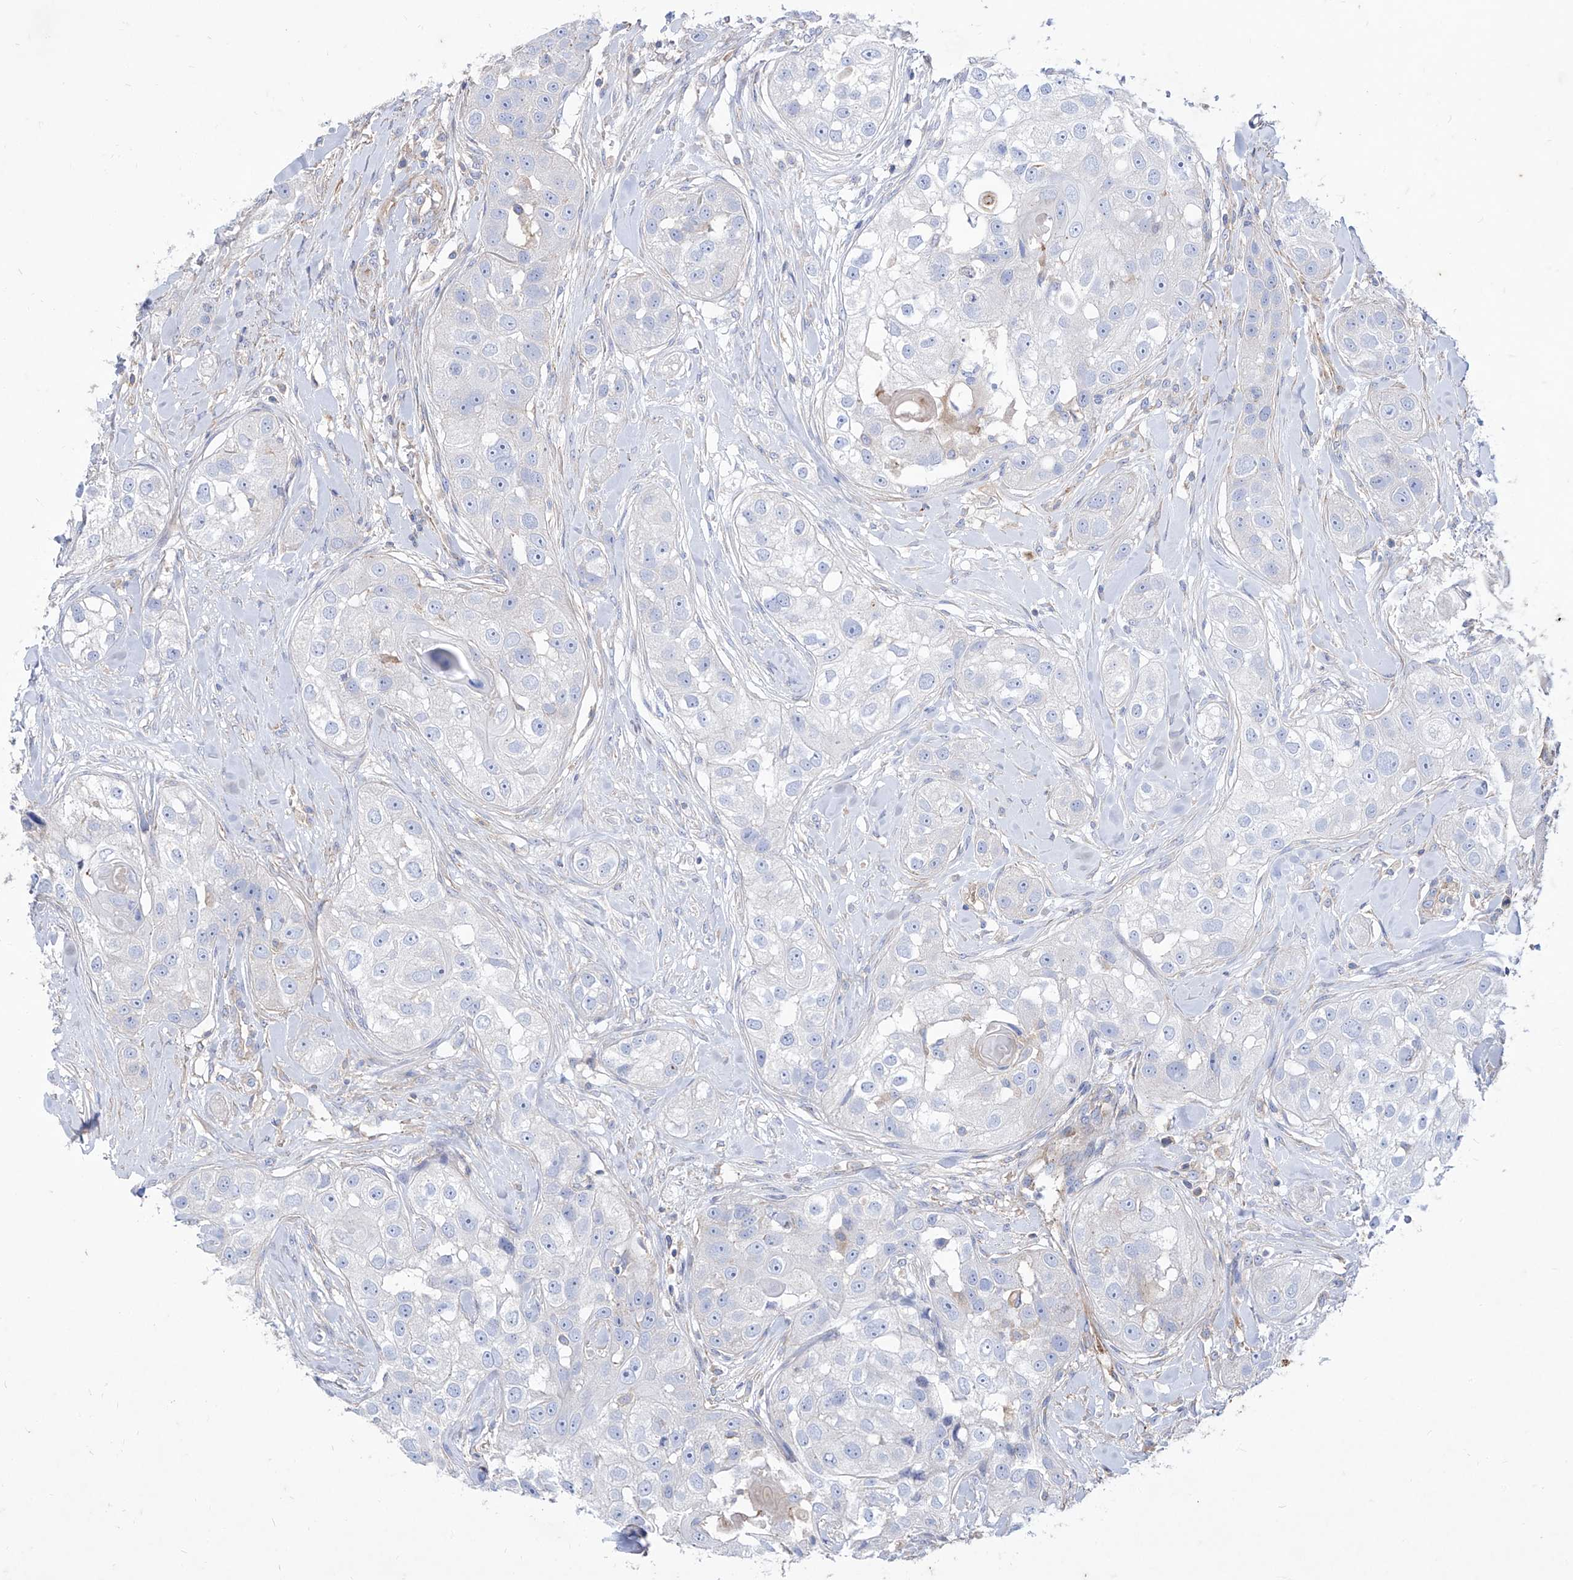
{"staining": {"intensity": "negative", "quantity": "none", "location": "none"}, "tissue": "head and neck cancer", "cell_type": "Tumor cells", "image_type": "cancer", "snomed": [{"axis": "morphology", "description": "Normal tissue, NOS"}, {"axis": "morphology", "description": "Squamous cell carcinoma, NOS"}, {"axis": "topography", "description": "Skeletal muscle"}, {"axis": "topography", "description": "Head-Neck"}], "caption": "IHC of human squamous cell carcinoma (head and neck) demonstrates no expression in tumor cells.", "gene": "C1orf74", "patient": {"sex": "male", "age": 51}}